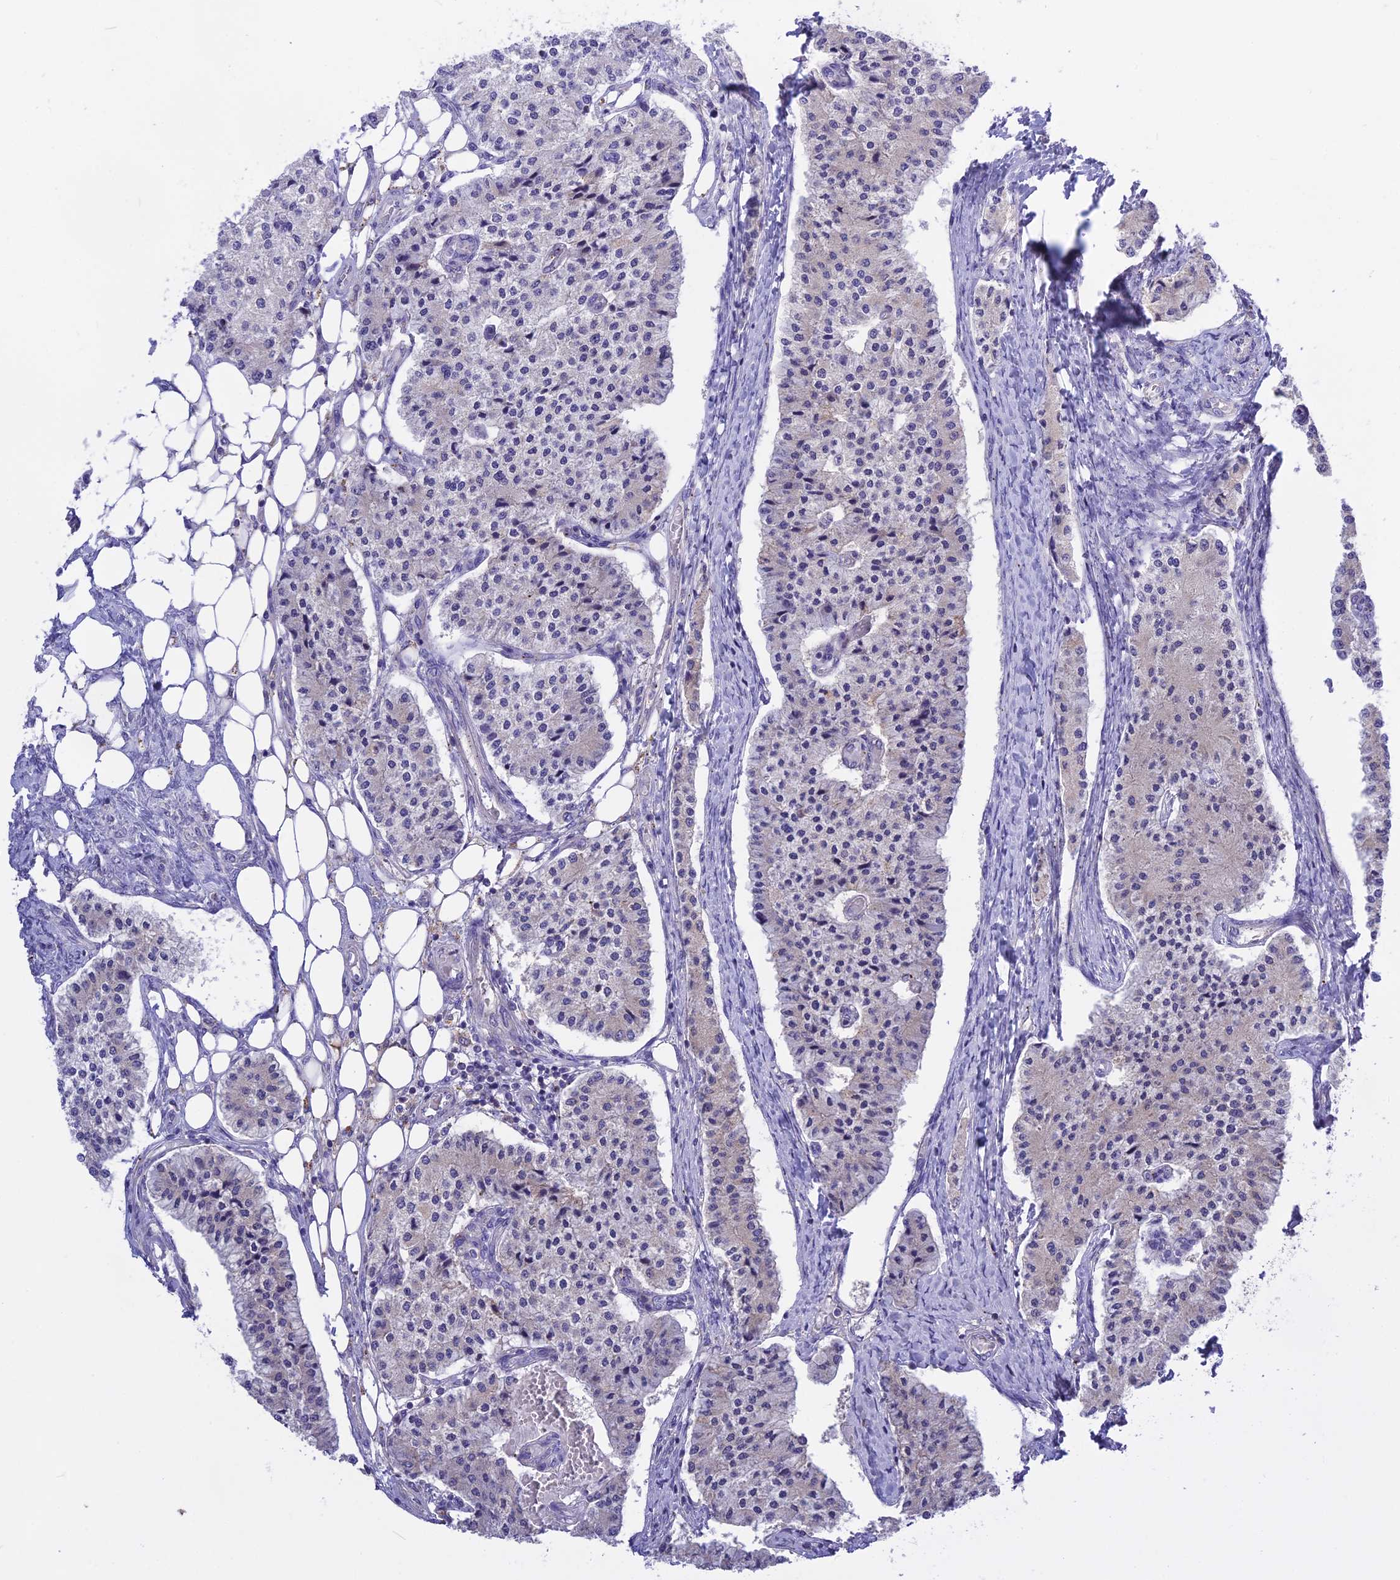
{"staining": {"intensity": "negative", "quantity": "none", "location": "none"}, "tissue": "carcinoid", "cell_type": "Tumor cells", "image_type": "cancer", "snomed": [{"axis": "morphology", "description": "Carcinoid, malignant, NOS"}, {"axis": "topography", "description": "Colon"}], "caption": "Tumor cells are negative for brown protein staining in malignant carcinoid.", "gene": "NUDT8", "patient": {"sex": "female", "age": 52}}